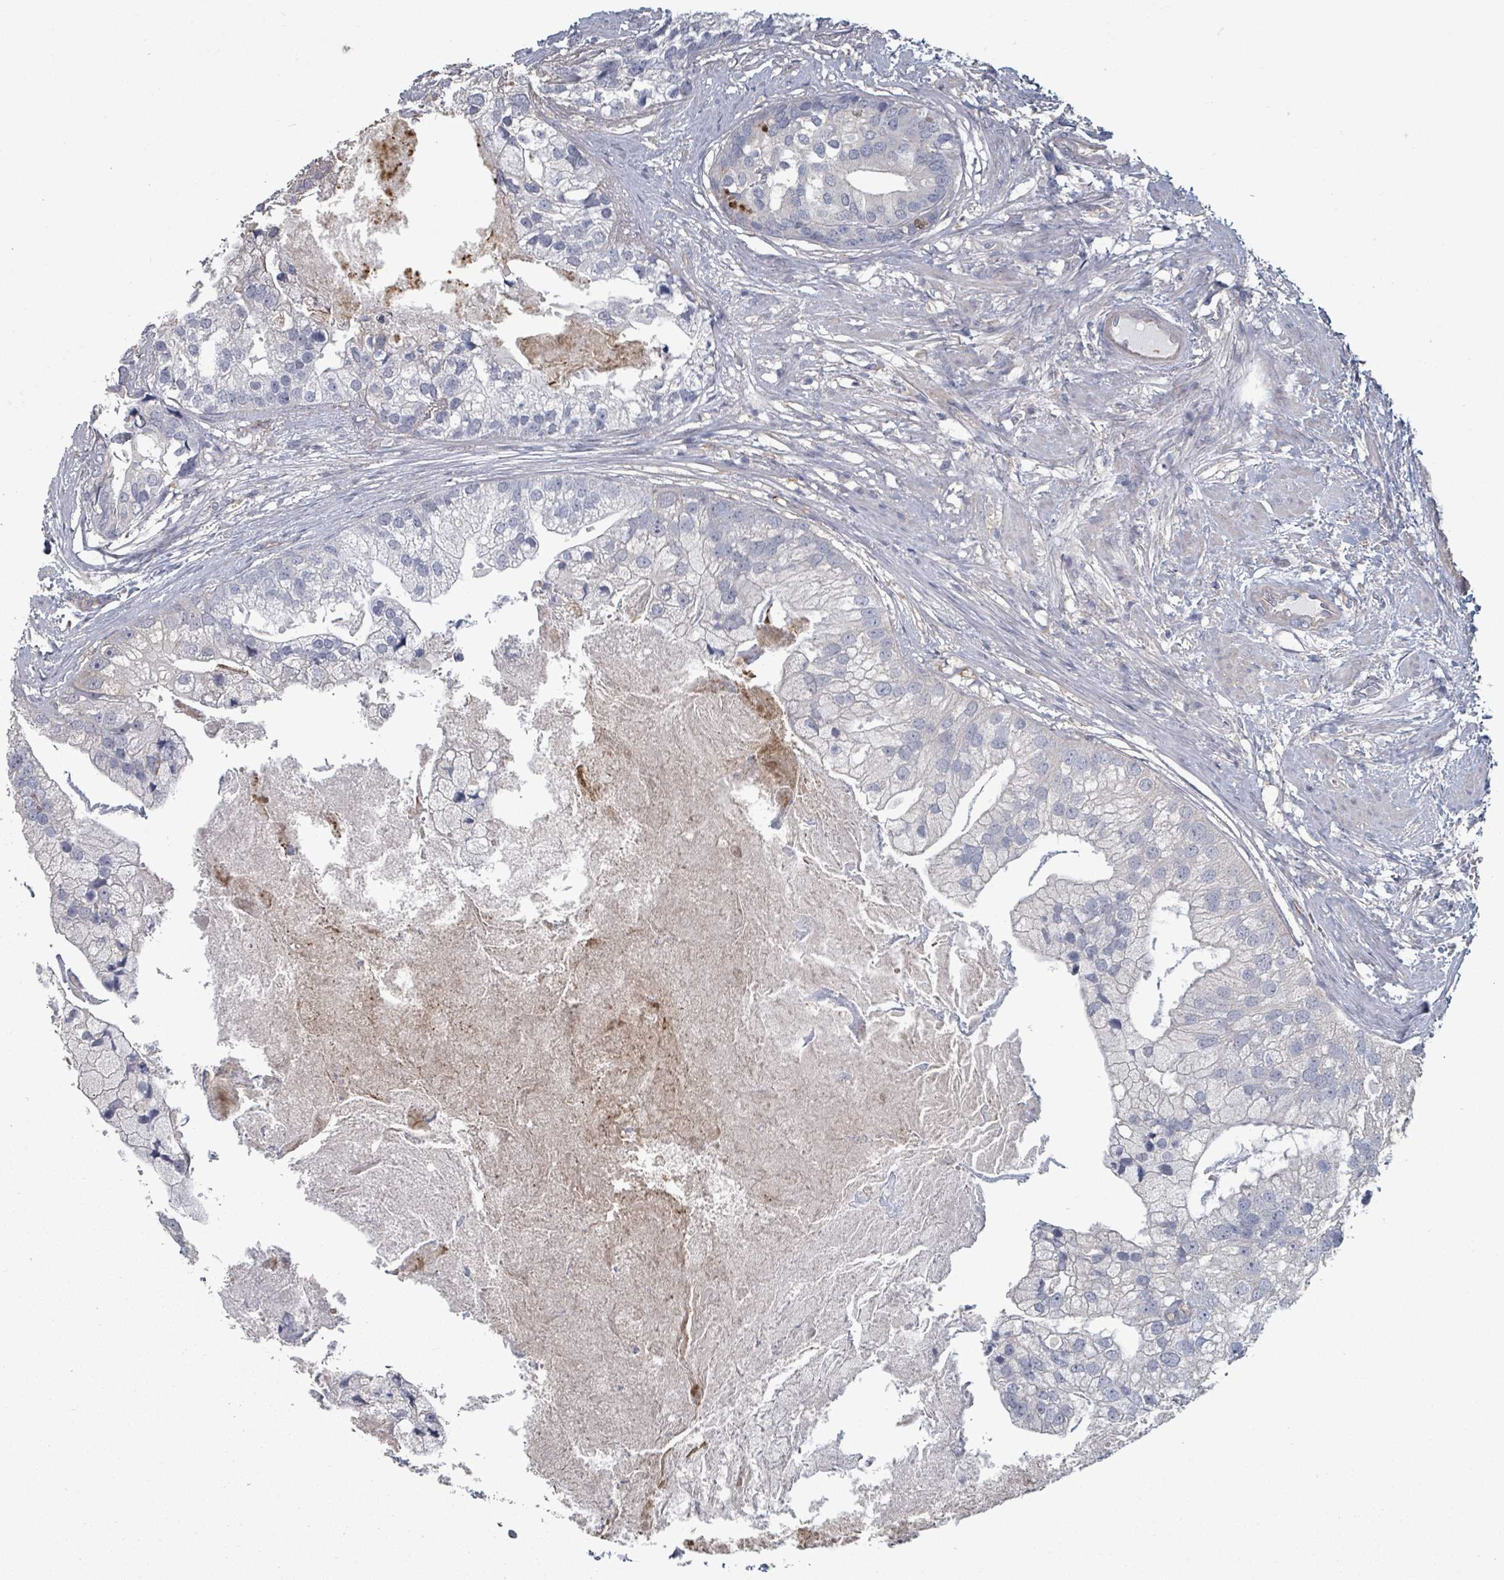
{"staining": {"intensity": "negative", "quantity": "none", "location": "none"}, "tissue": "prostate cancer", "cell_type": "Tumor cells", "image_type": "cancer", "snomed": [{"axis": "morphology", "description": "Adenocarcinoma, High grade"}, {"axis": "topography", "description": "Prostate"}], "caption": "A histopathology image of prostate cancer stained for a protein shows no brown staining in tumor cells. (Brightfield microscopy of DAB immunohistochemistry at high magnification).", "gene": "PLAUR", "patient": {"sex": "male", "age": 62}}